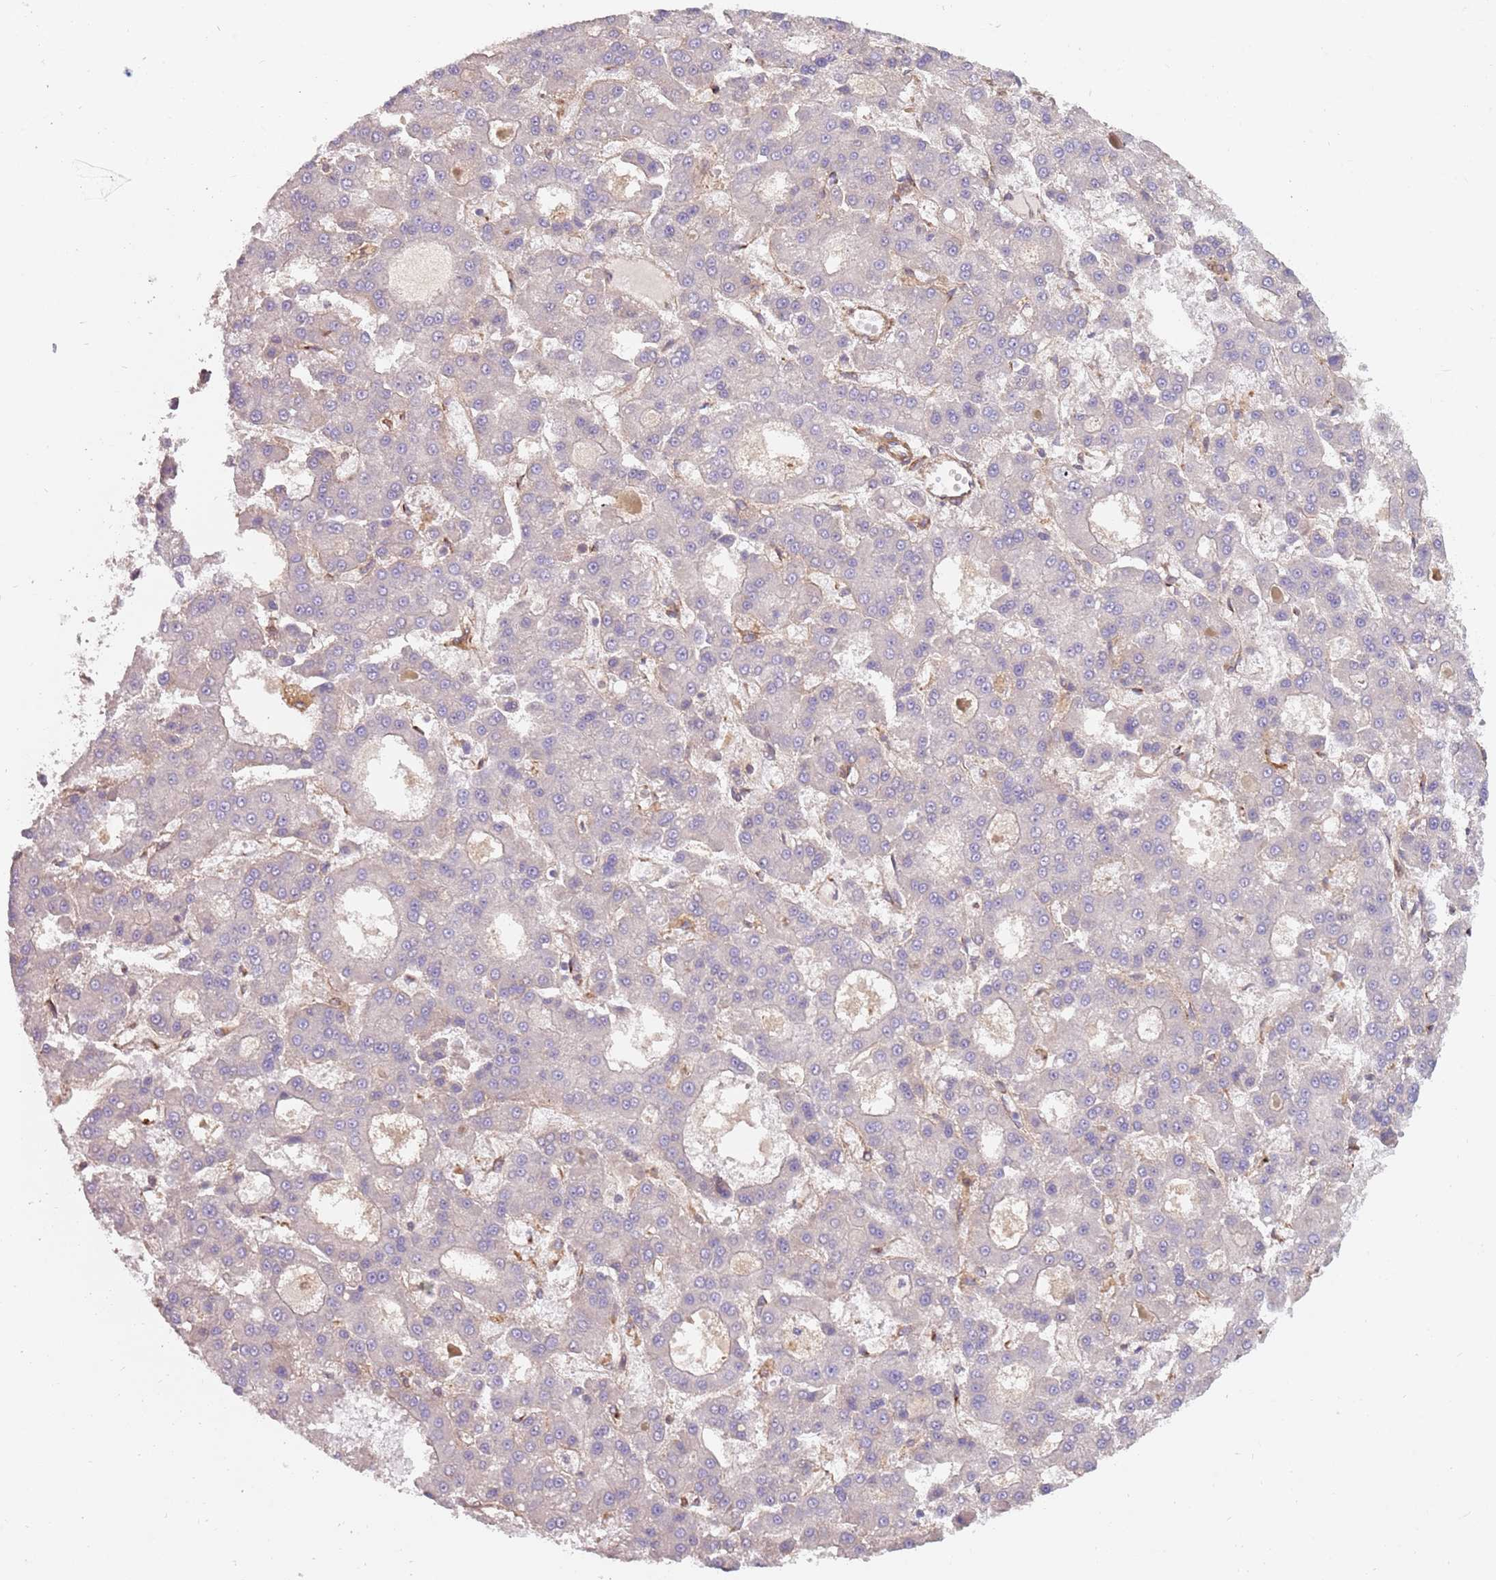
{"staining": {"intensity": "negative", "quantity": "none", "location": "none"}, "tissue": "liver cancer", "cell_type": "Tumor cells", "image_type": "cancer", "snomed": [{"axis": "morphology", "description": "Carcinoma, Hepatocellular, NOS"}, {"axis": "topography", "description": "Liver"}], "caption": "Histopathology image shows no significant protein staining in tumor cells of hepatocellular carcinoma (liver).", "gene": "SPDL1", "patient": {"sex": "male", "age": 70}}